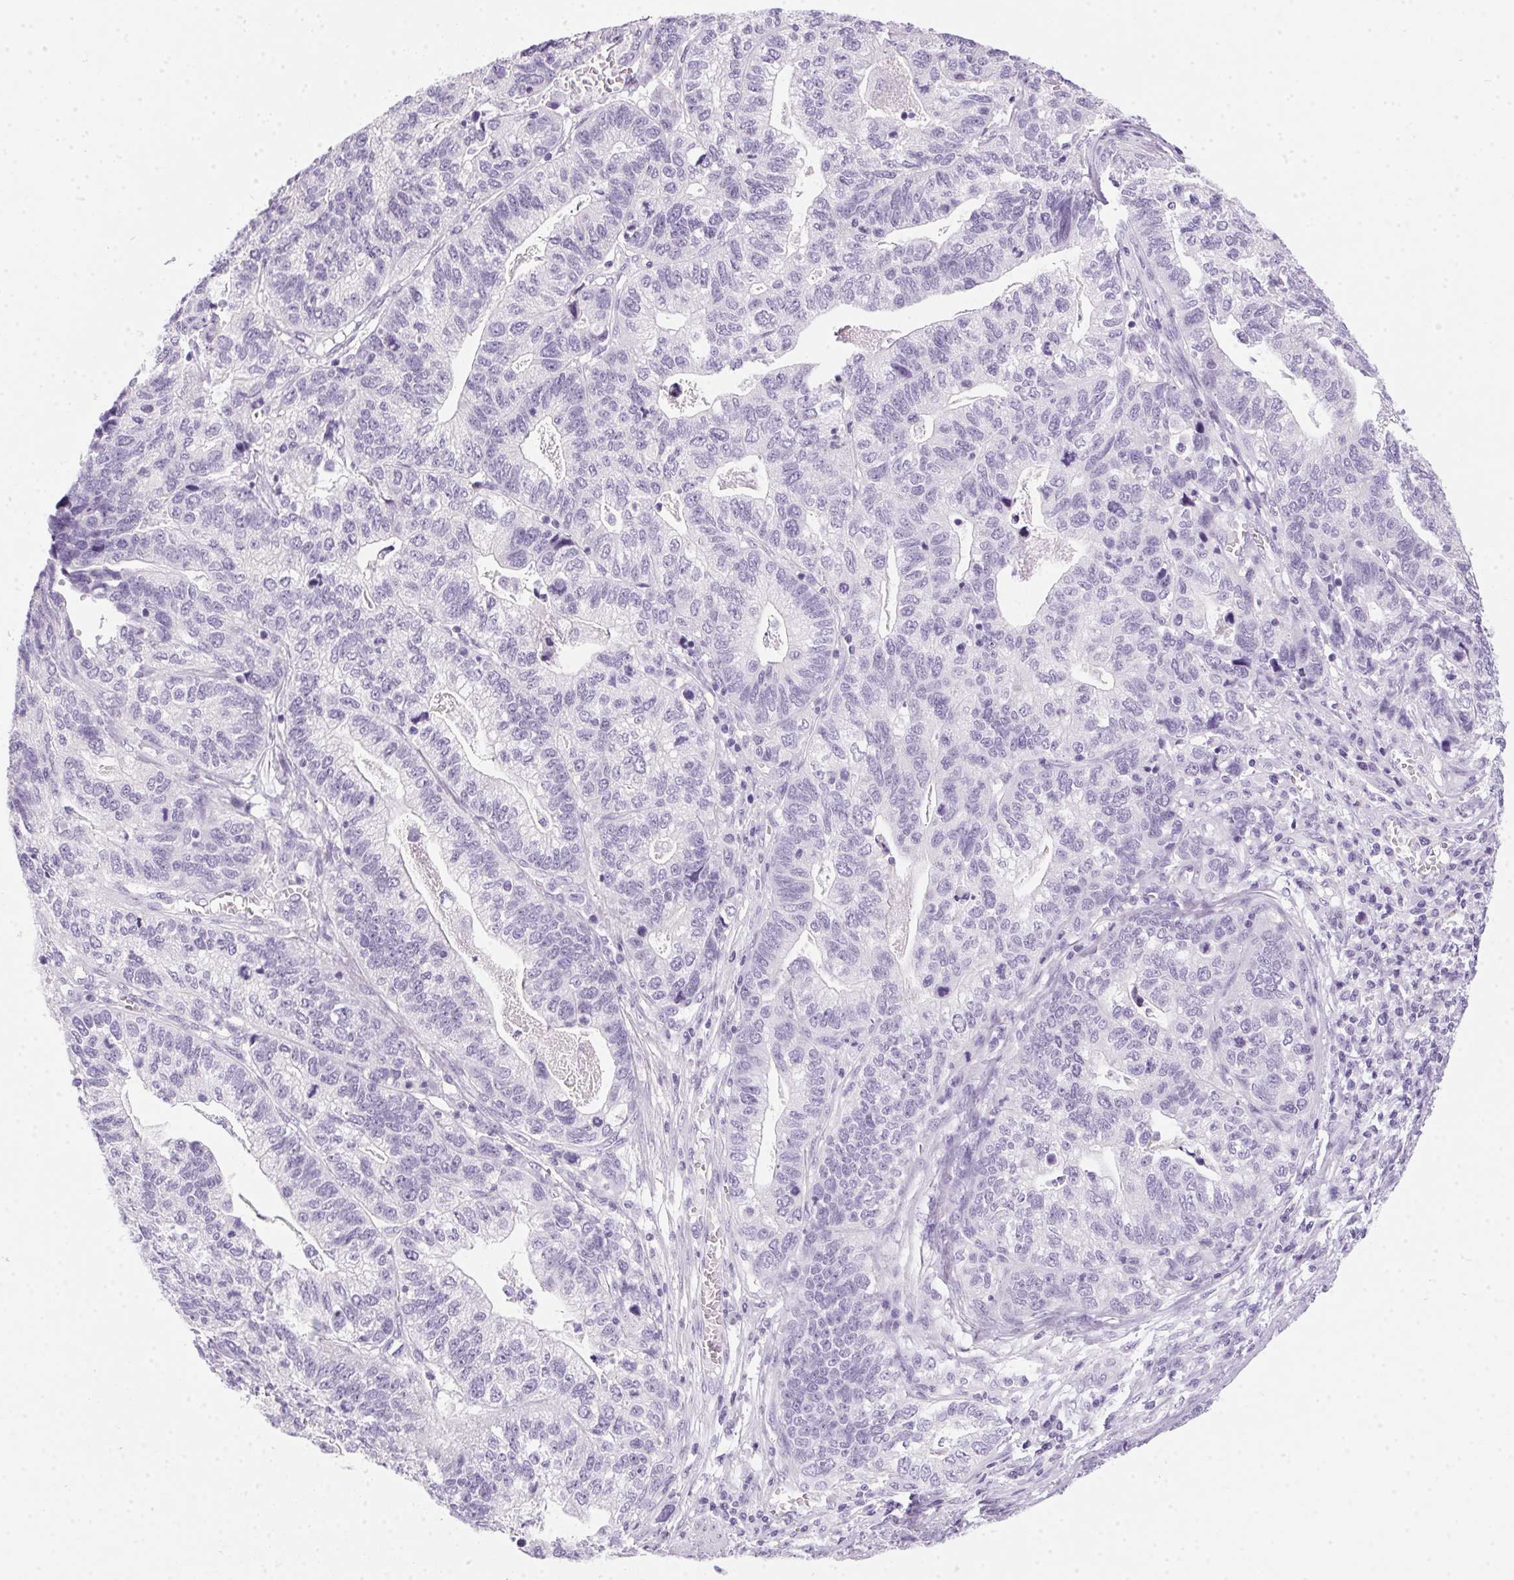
{"staining": {"intensity": "negative", "quantity": "none", "location": "none"}, "tissue": "stomach cancer", "cell_type": "Tumor cells", "image_type": "cancer", "snomed": [{"axis": "morphology", "description": "Adenocarcinoma, NOS"}, {"axis": "topography", "description": "Stomach, upper"}], "caption": "Immunohistochemistry (IHC) photomicrograph of neoplastic tissue: human stomach cancer (adenocarcinoma) stained with DAB demonstrates no significant protein positivity in tumor cells. (Immunohistochemistry, brightfield microscopy, high magnification).", "gene": "POPDC2", "patient": {"sex": "female", "age": 67}}